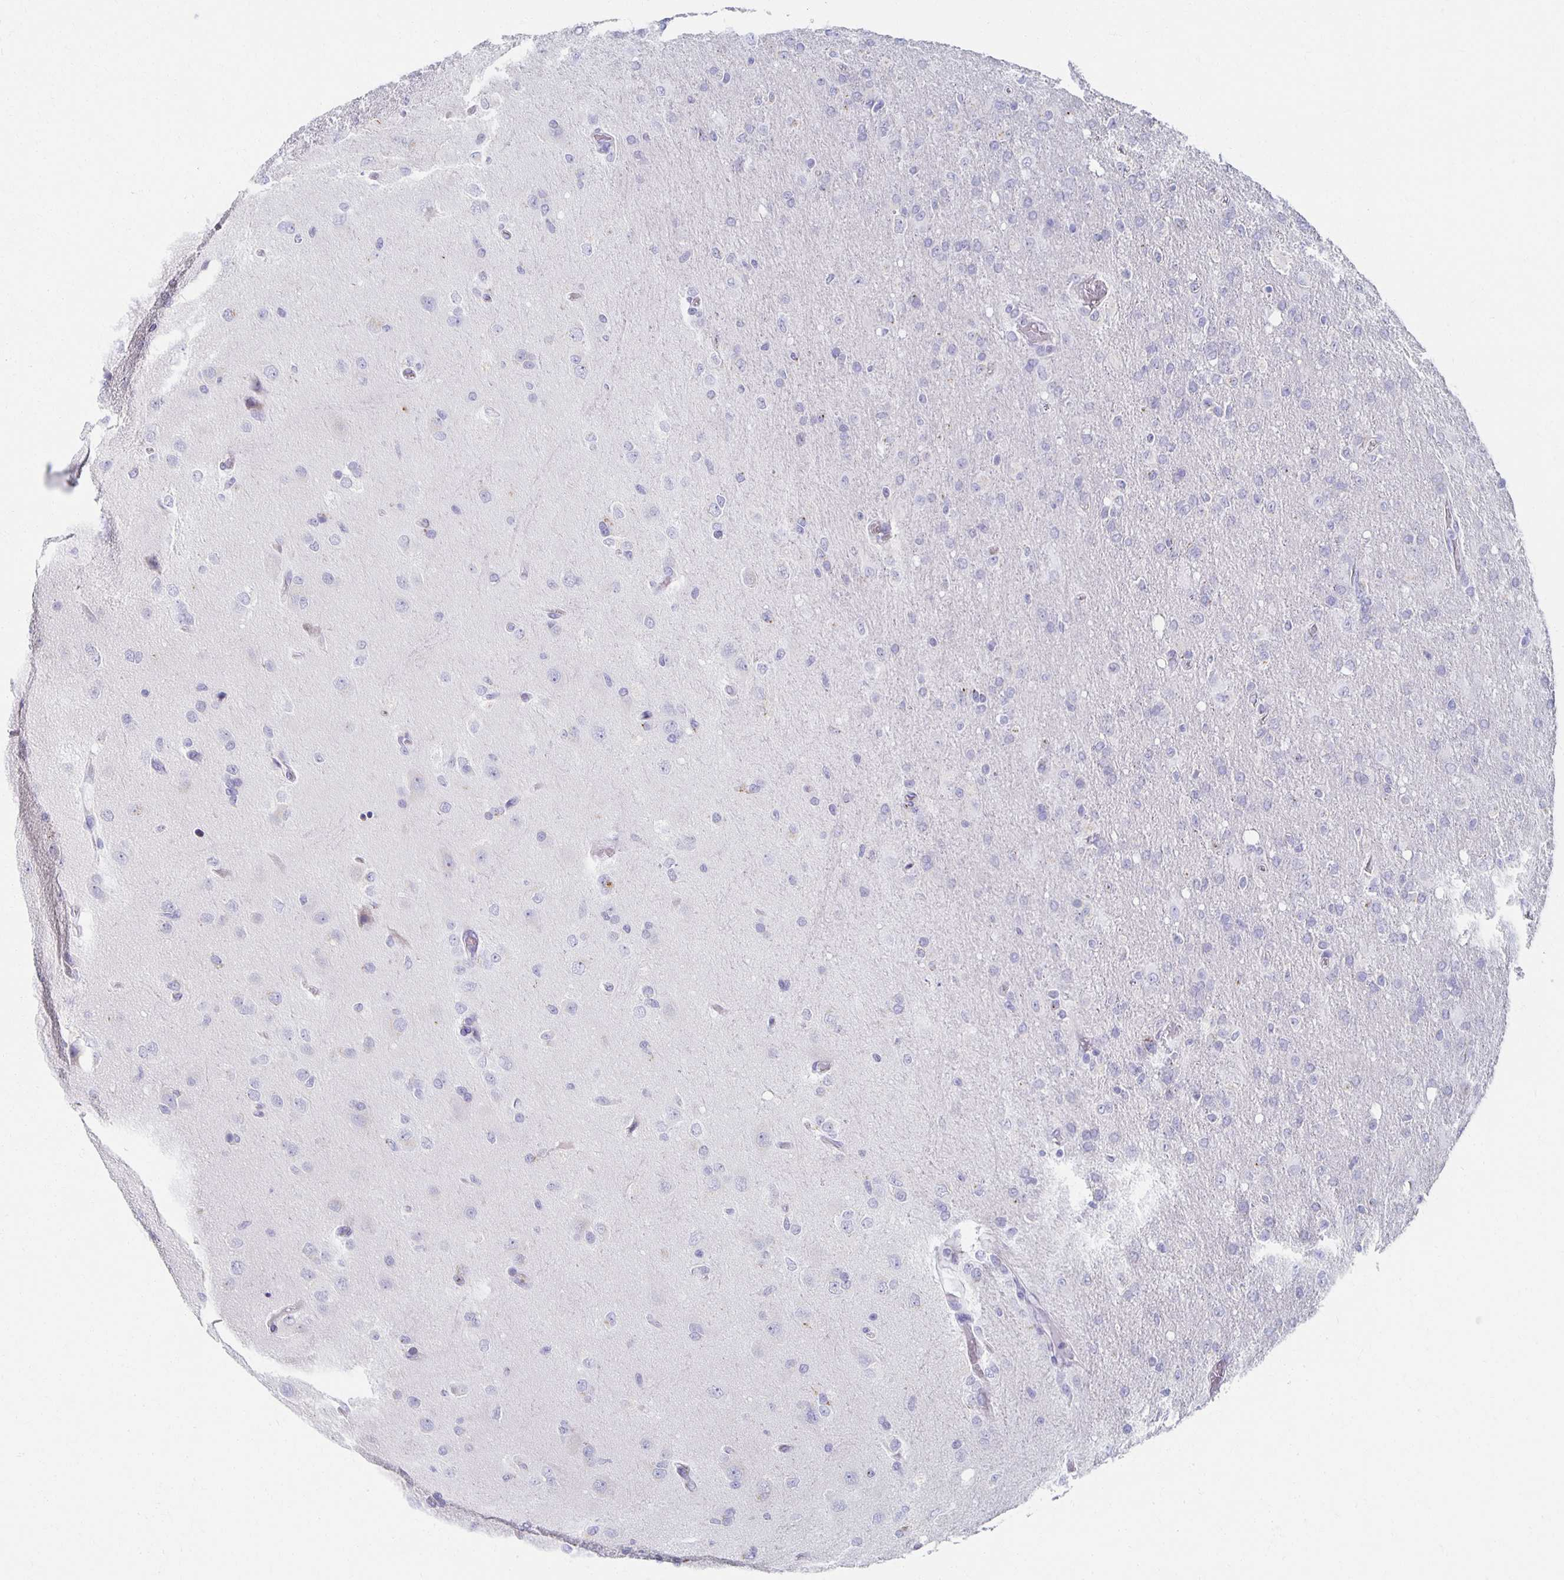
{"staining": {"intensity": "negative", "quantity": "none", "location": "none"}, "tissue": "glioma", "cell_type": "Tumor cells", "image_type": "cancer", "snomed": [{"axis": "morphology", "description": "Glioma, malignant, High grade"}, {"axis": "topography", "description": "Brain"}], "caption": "IHC histopathology image of high-grade glioma (malignant) stained for a protein (brown), which displays no staining in tumor cells. Nuclei are stained in blue.", "gene": "TEX44", "patient": {"sex": "male", "age": 53}}